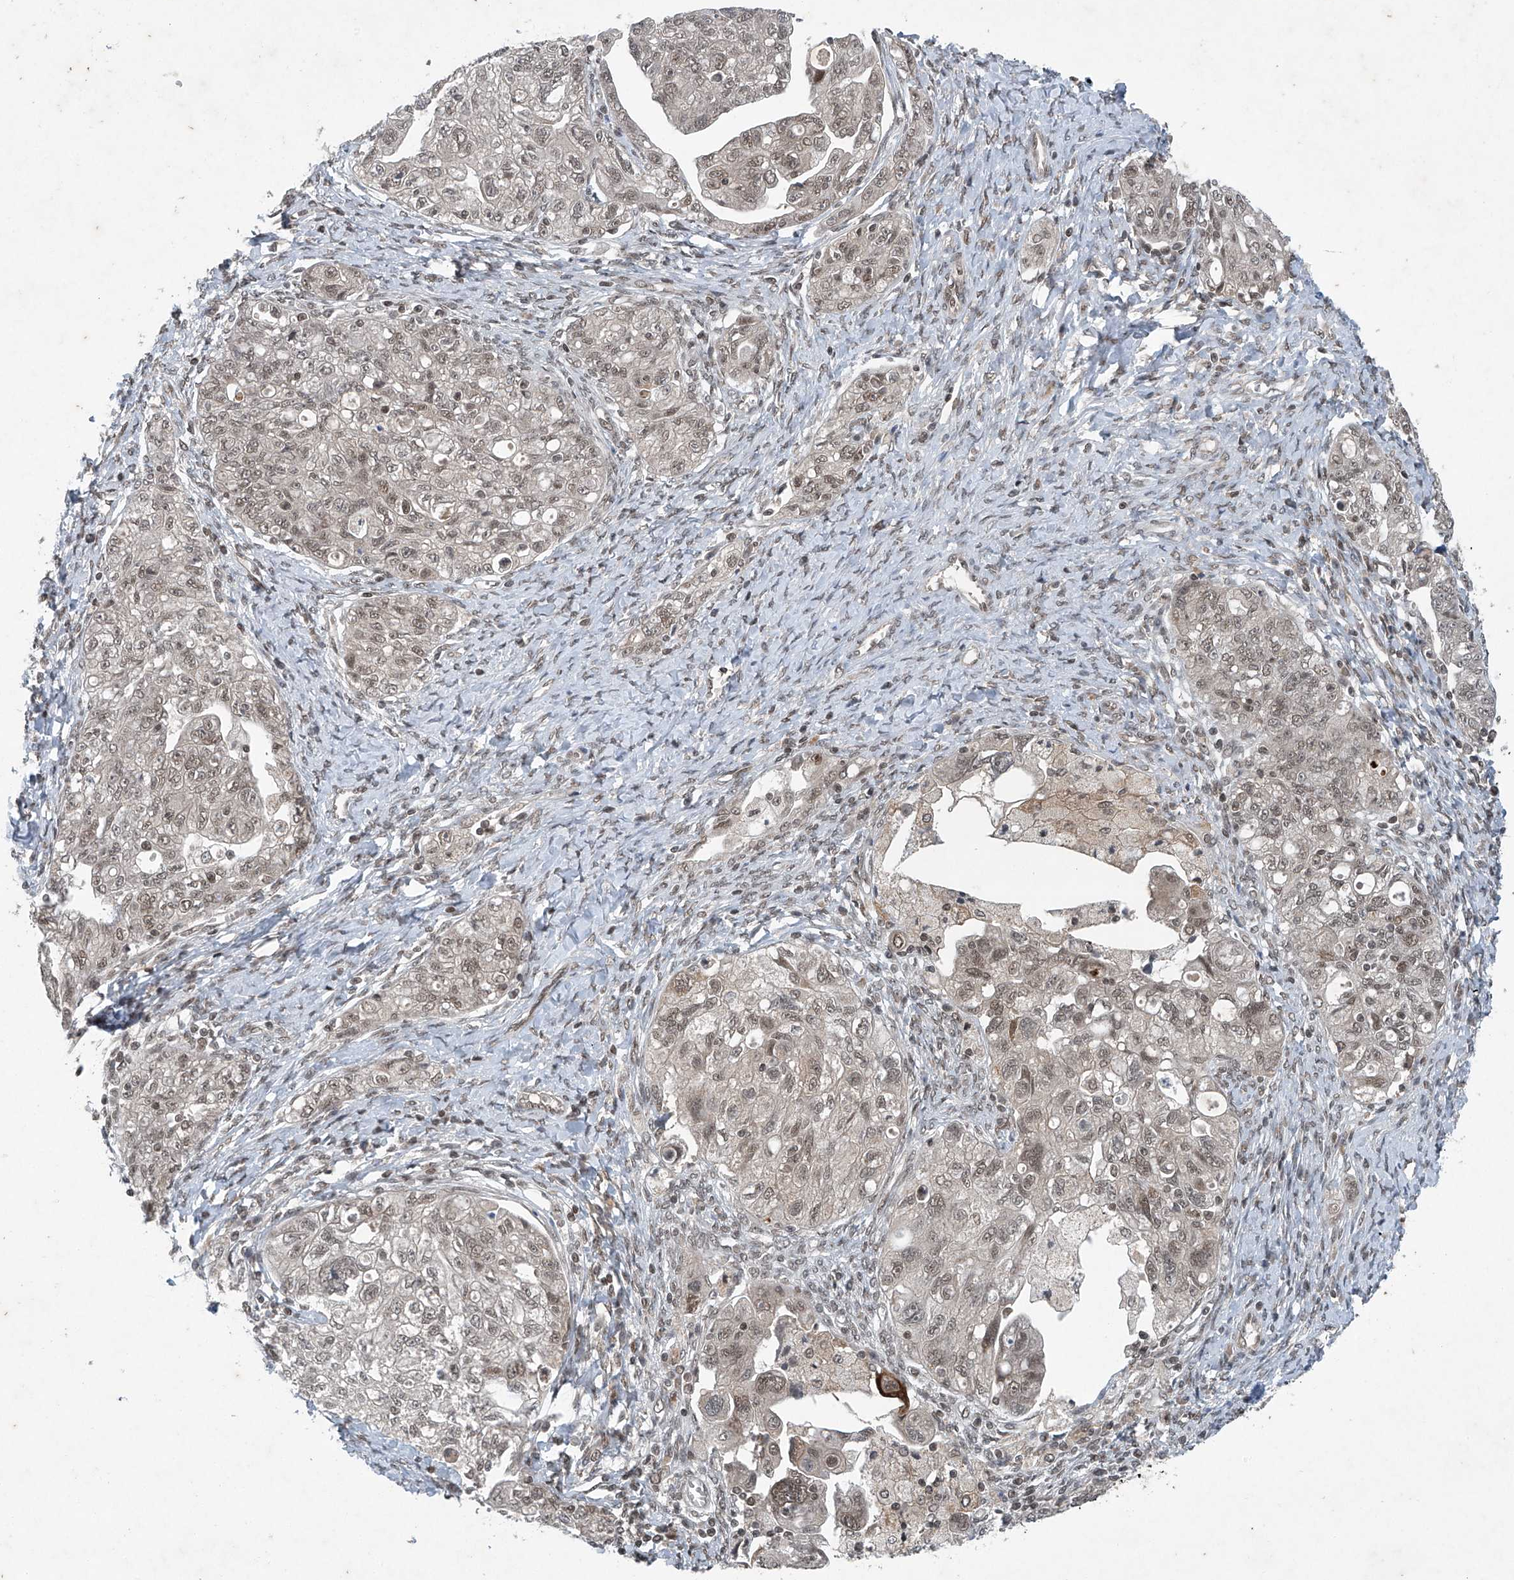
{"staining": {"intensity": "weak", "quantity": ">75%", "location": "nuclear"}, "tissue": "ovarian cancer", "cell_type": "Tumor cells", "image_type": "cancer", "snomed": [{"axis": "morphology", "description": "Carcinoma, NOS"}, {"axis": "morphology", "description": "Cystadenocarcinoma, serous, NOS"}, {"axis": "topography", "description": "Ovary"}], "caption": "The immunohistochemical stain highlights weak nuclear positivity in tumor cells of serous cystadenocarcinoma (ovarian) tissue. (brown staining indicates protein expression, while blue staining denotes nuclei).", "gene": "TAF8", "patient": {"sex": "female", "age": 69}}